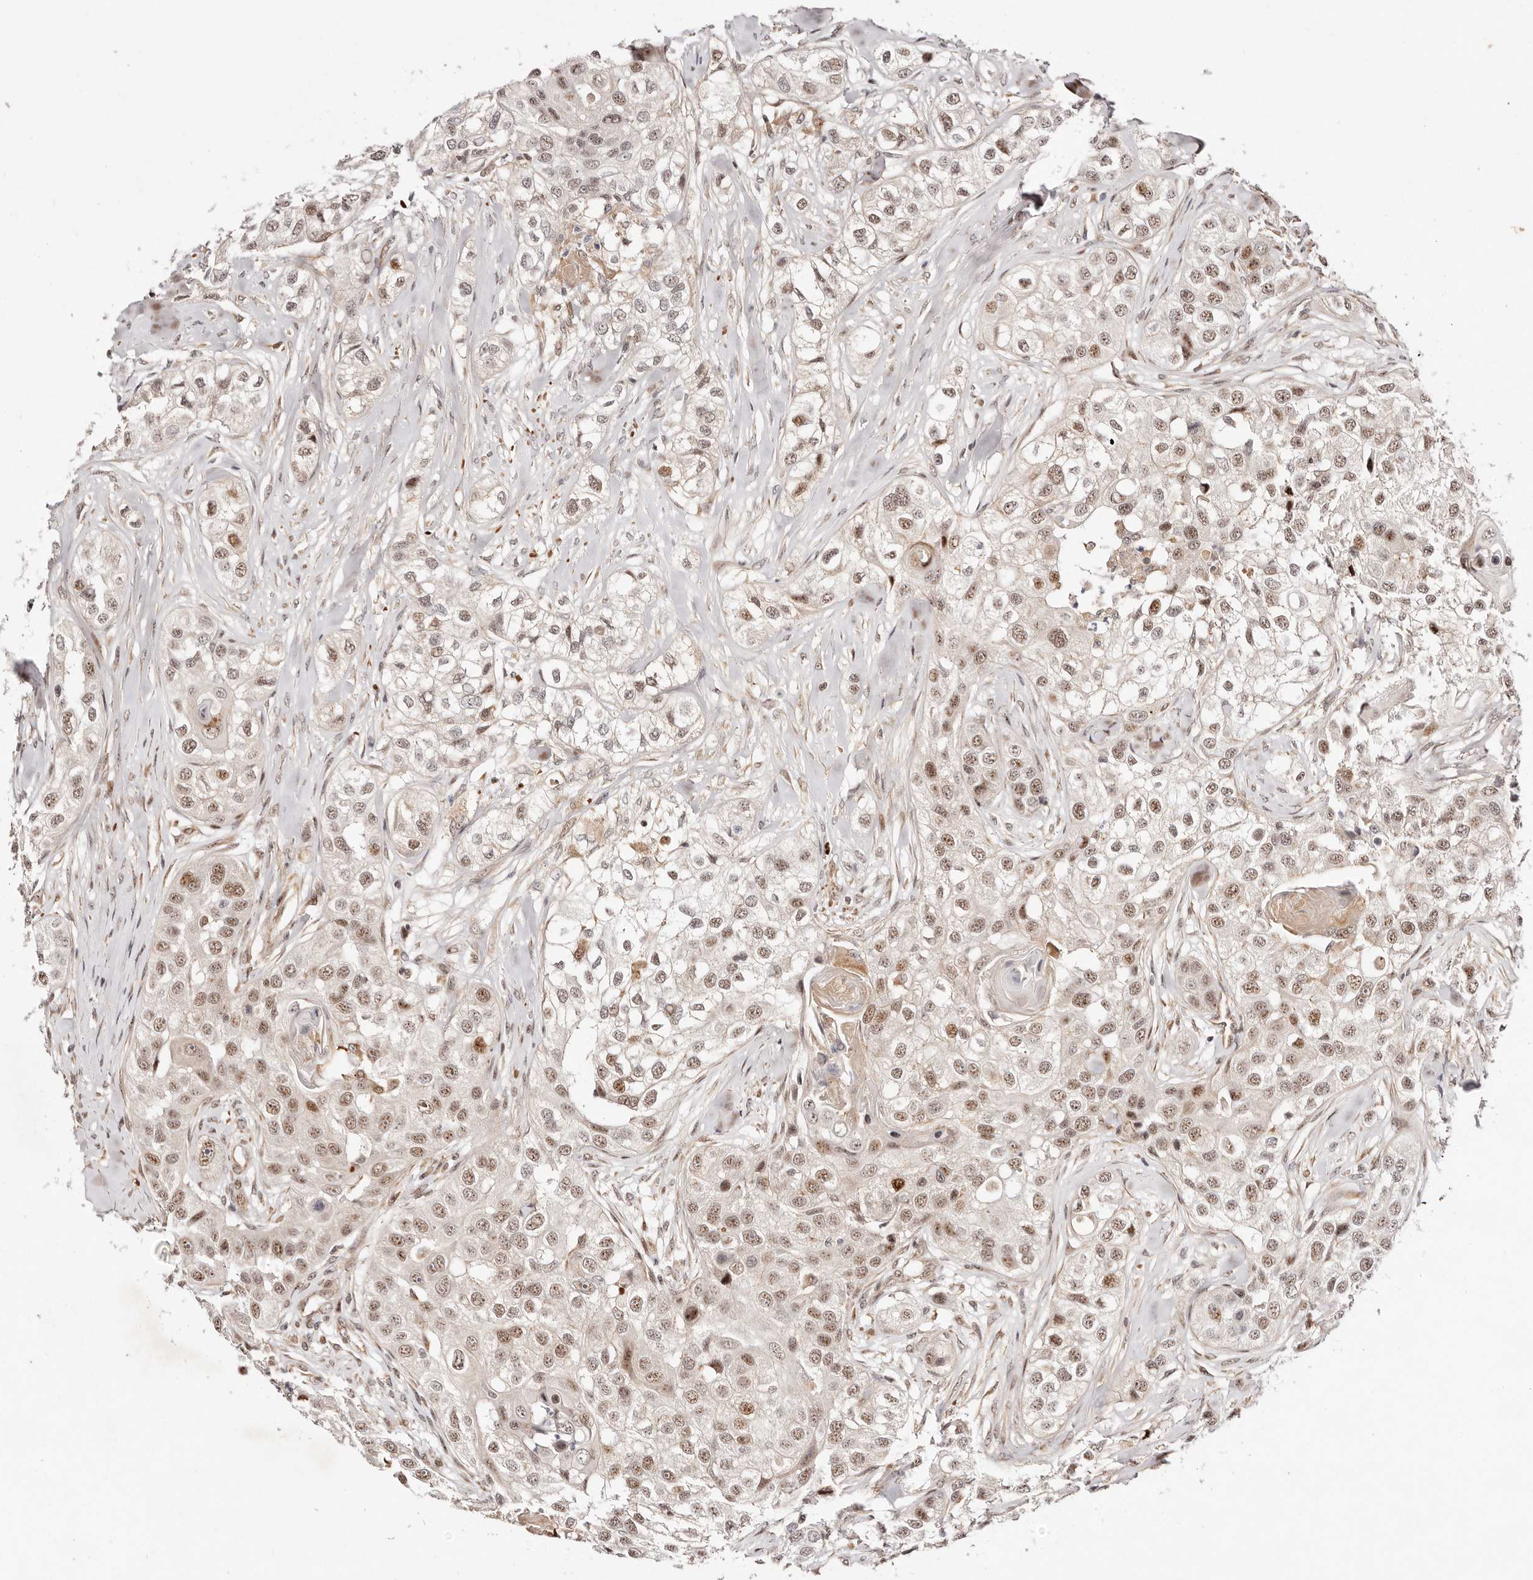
{"staining": {"intensity": "moderate", "quantity": ">75%", "location": "nuclear"}, "tissue": "head and neck cancer", "cell_type": "Tumor cells", "image_type": "cancer", "snomed": [{"axis": "morphology", "description": "Normal tissue, NOS"}, {"axis": "morphology", "description": "Squamous cell carcinoma, NOS"}, {"axis": "topography", "description": "Skeletal muscle"}, {"axis": "topography", "description": "Head-Neck"}], "caption": "Immunohistochemistry (IHC) of head and neck cancer reveals medium levels of moderate nuclear positivity in about >75% of tumor cells.", "gene": "WRN", "patient": {"sex": "male", "age": 51}}